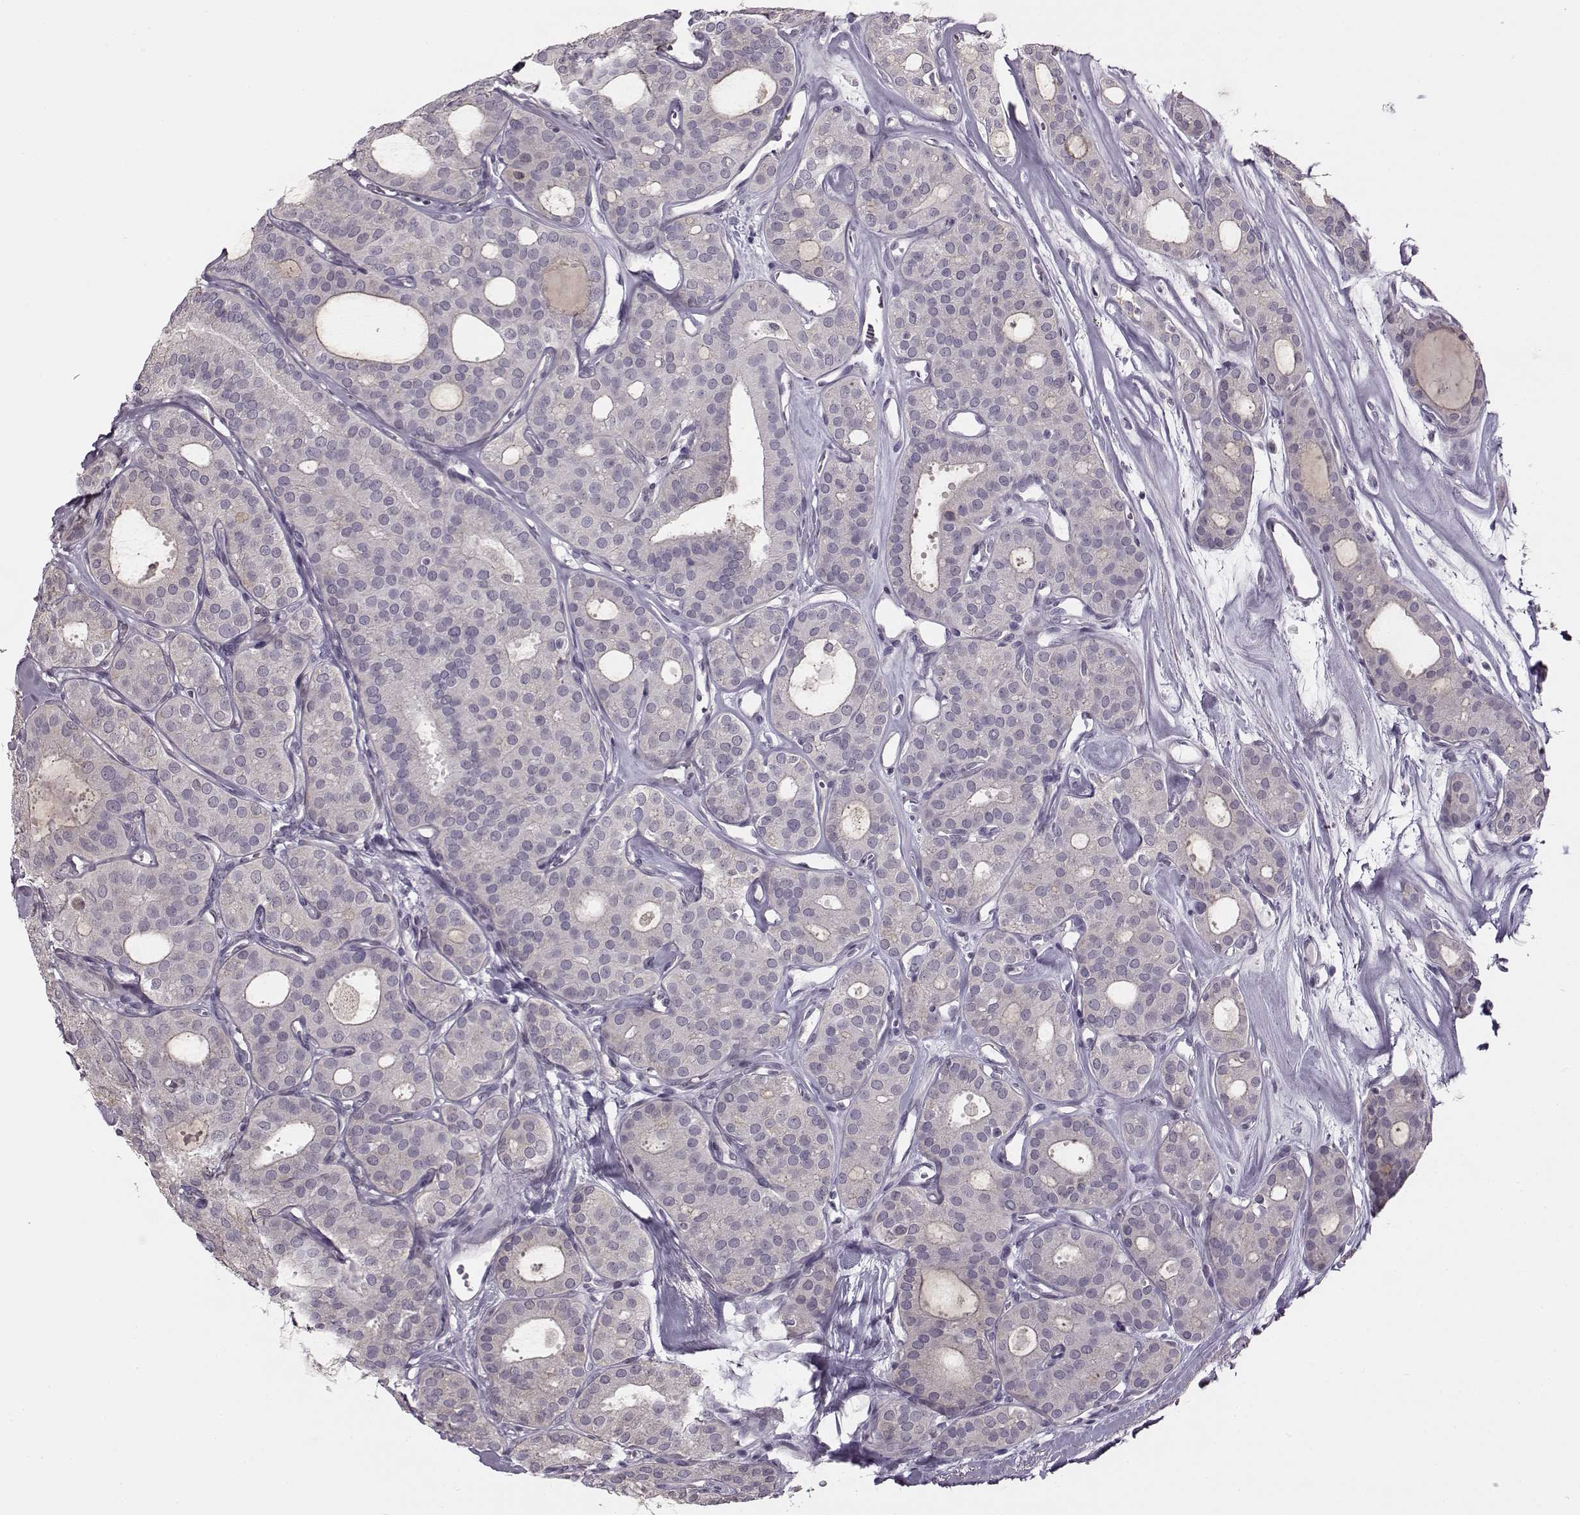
{"staining": {"intensity": "negative", "quantity": "none", "location": "none"}, "tissue": "thyroid cancer", "cell_type": "Tumor cells", "image_type": "cancer", "snomed": [{"axis": "morphology", "description": "Follicular adenoma carcinoma, NOS"}, {"axis": "topography", "description": "Thyroid gland"}], "caption": "IHC photomicrograph of neoplastic tissue: thyroid follicular adenoma carcinoma stained with DAB (3,3'-diaminobenzidine) shows no significant protein staining in tumor cells.", "gene": "MAP6D1", "patient": {"sex": "male", "age": 75}}